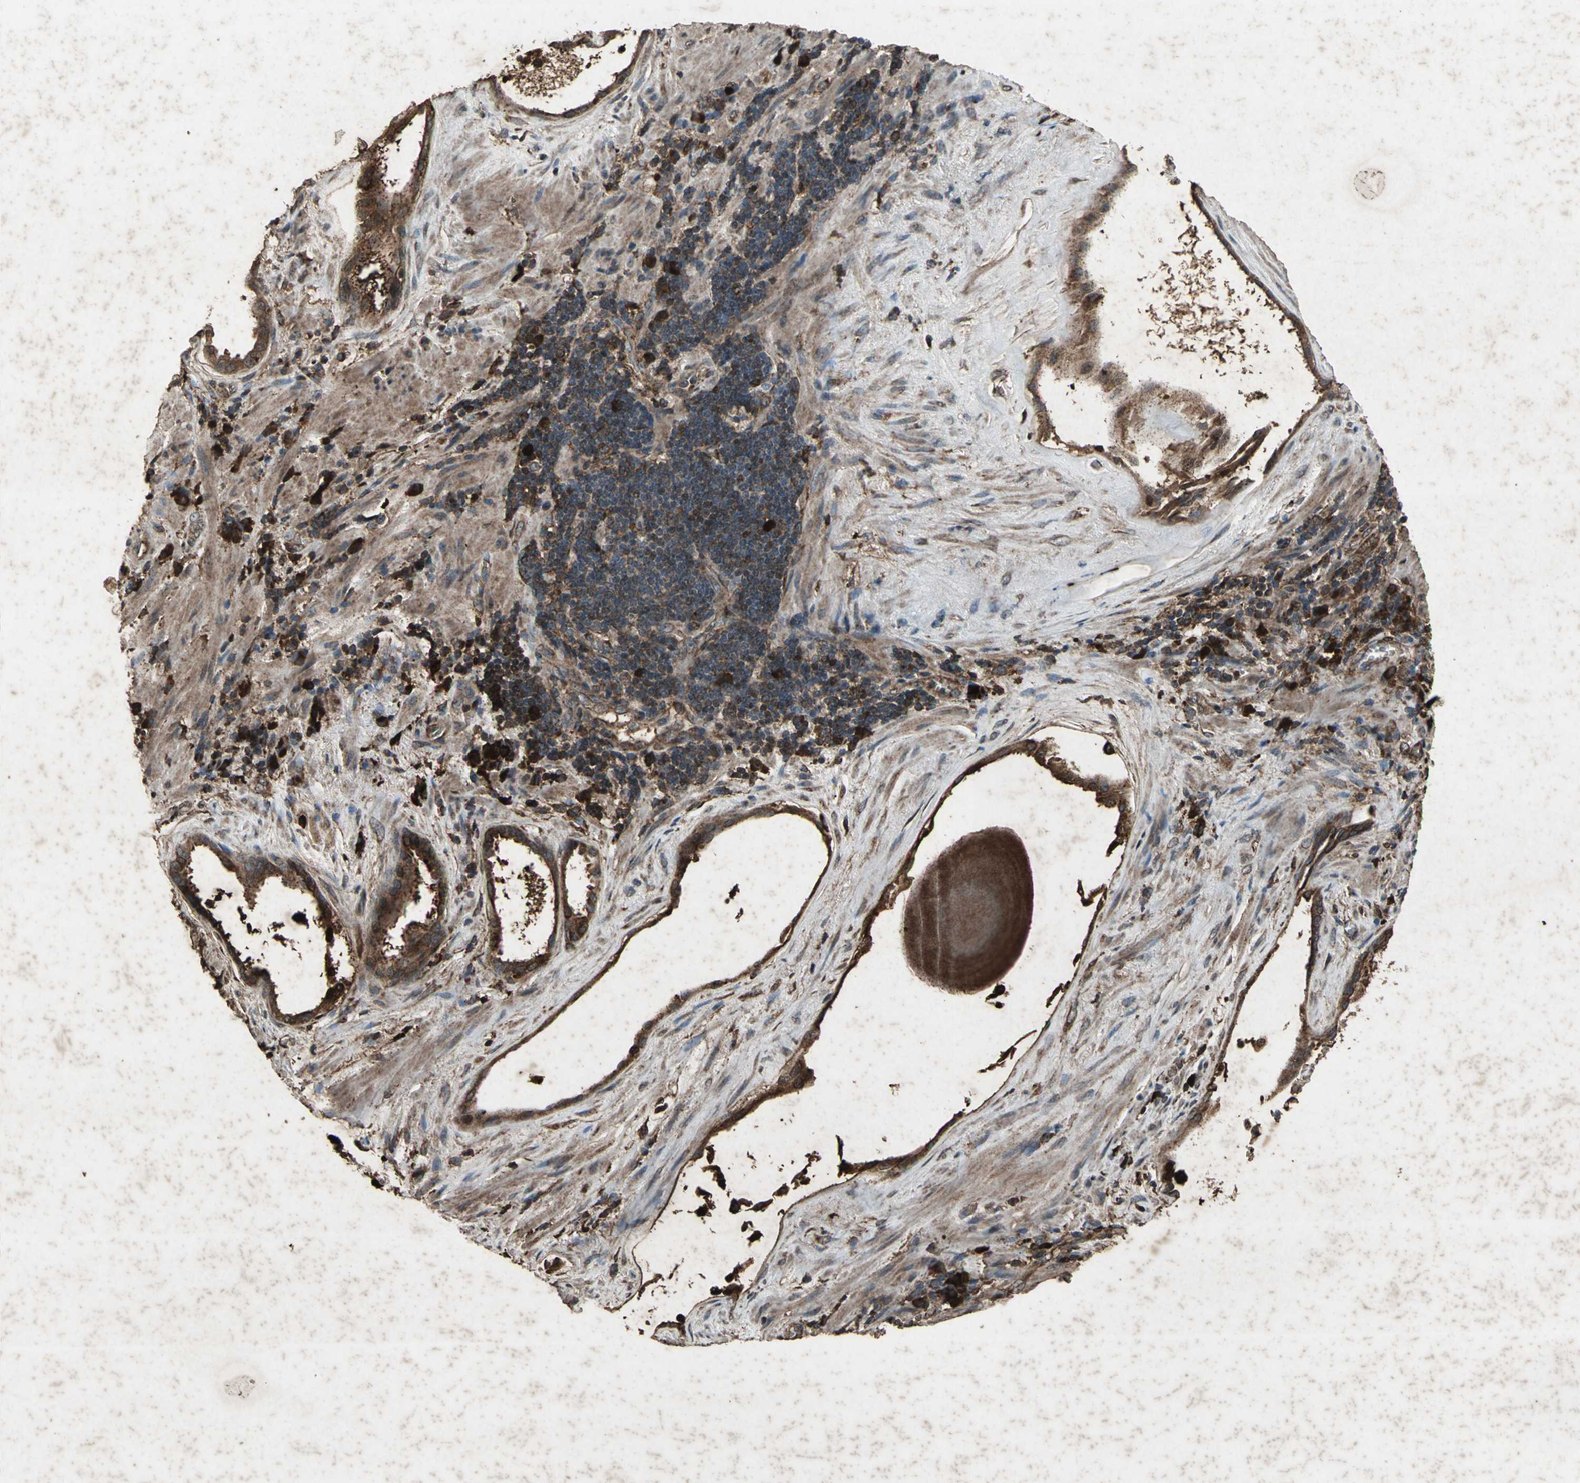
{"staining": {"intensity": "strong", "quantity": ">75%", "location": "cytoplasmic/membranous,nuclear"}, "tissue": "prostate cancer", "cell_type": "Tumor cells", "image_type": "cancer", "snomed": [{"axis": "morphology", "description": "Adenocarcinoma, High grade"}, {"axis": "topography", "description": "Prostate"}], "caption": "This is an image of immunohistochemistry (IHC) staining of adenocarcinoma (high-grade) (prostate), which shows strong staining in the cytoplasmic/membranous and nuclear of tumor cells.", "gene": "SEPTIN4", "patient": {"sex": "male", "age": 68}}